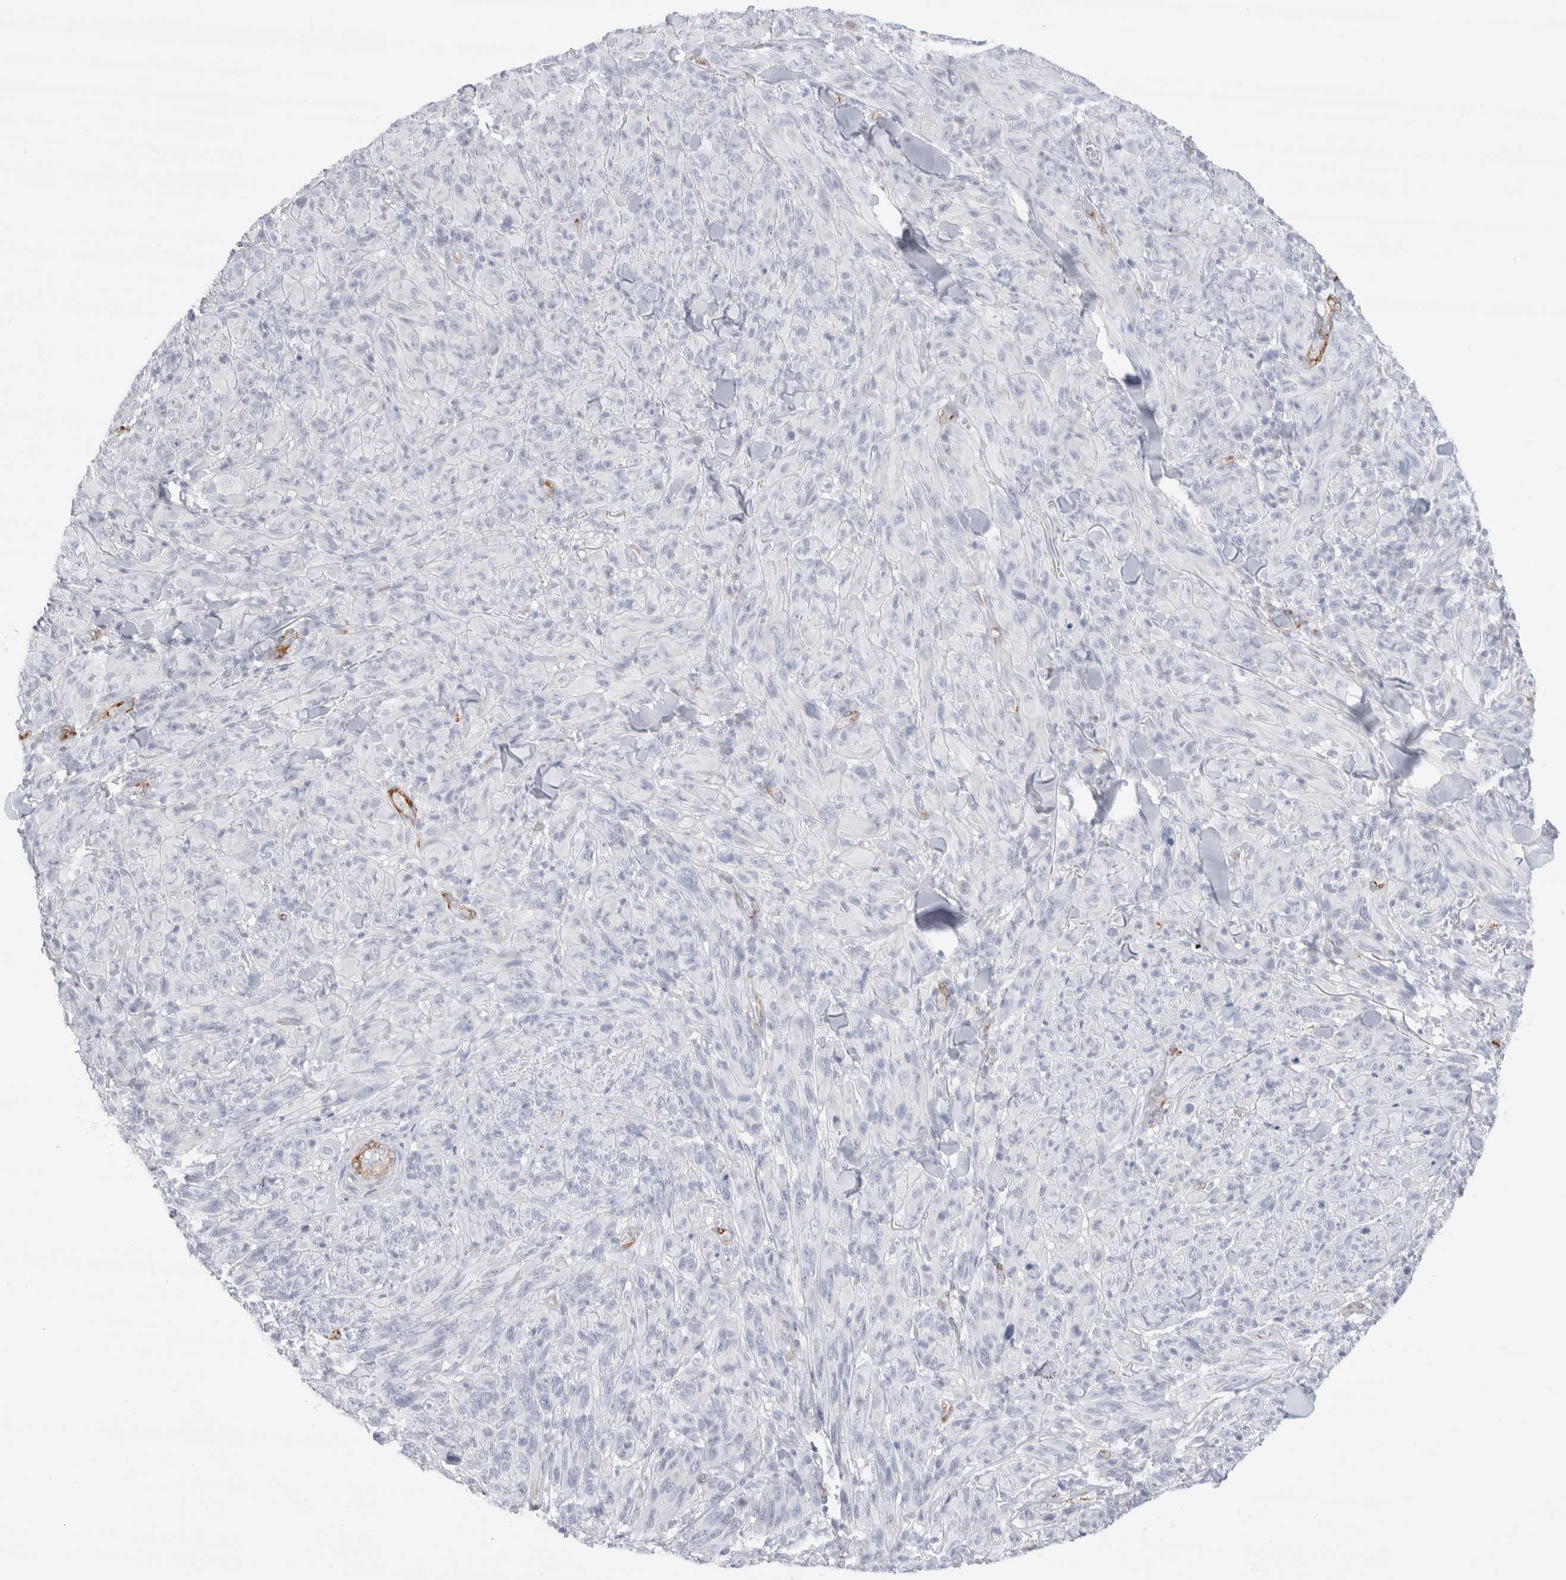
{"staining": {"intensity": "negative", "quantity": "none", "location": "none"}, "tissue": "melanoma", "cell_type": "Tumor cells", "image_type": "cancer", "snomed": [{"axis": "morphology", "description": "Malignant melanoma, NOS"}, {"axis": "topography", "description": "Skin of head"}], "caption": "Immunohistochemistry micrograph of neoplastic tissue: human malignant melanoma stained with DAB shows no significant protein positivity in tumor cells. Brightfield microscopy of immunohistochemistry (IHC) stained with DAB (brown) and hematoxylin (blue), captured at high magnification.", "gene": "SEPTIN4", "patient": {"sex": "male", "age": 96}}